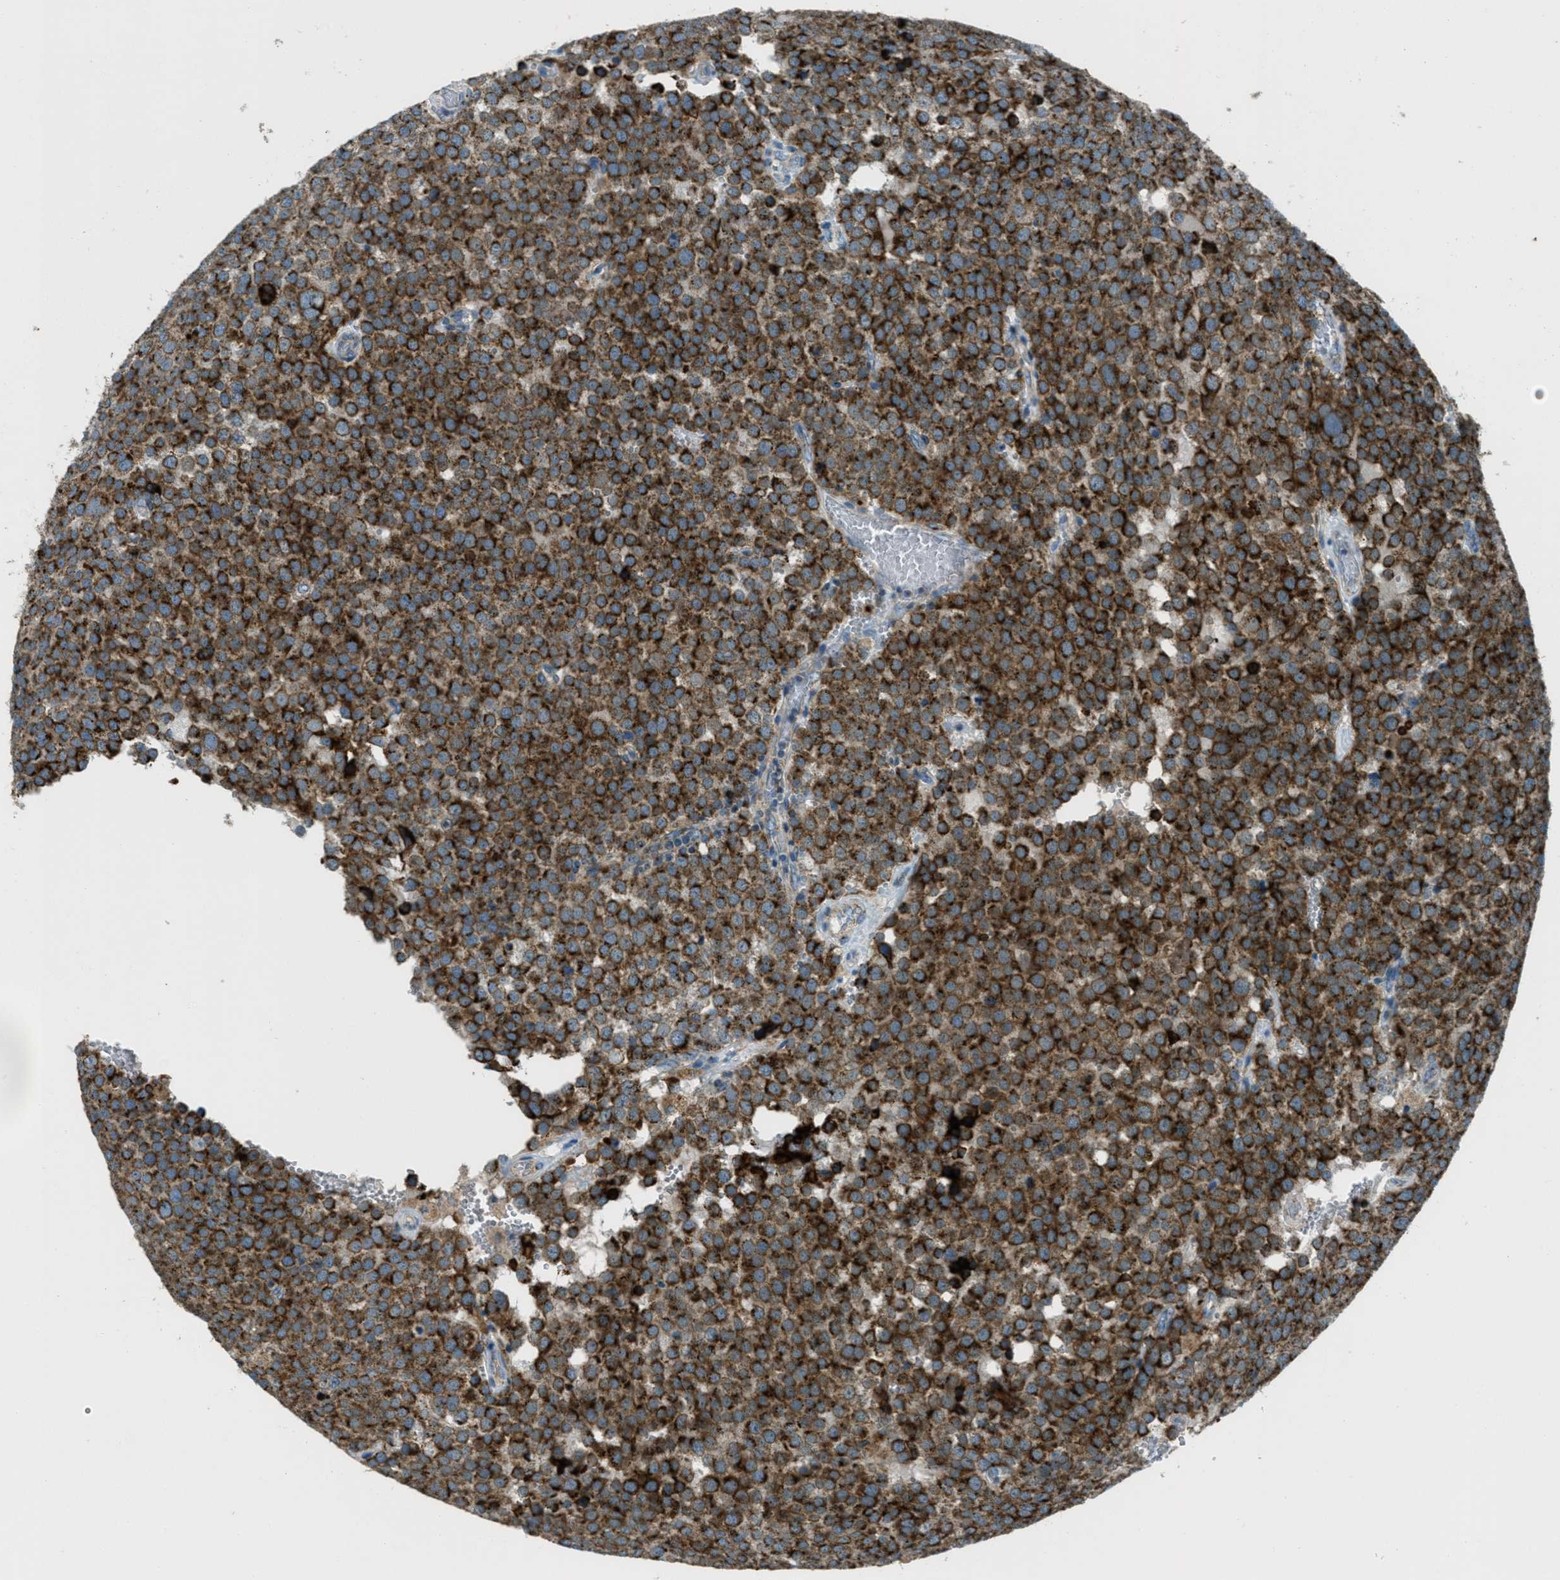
{"staining": {"intensity": "strong", "quantity": ">75%", "location": "cytoplasmic/membranous"}, "tissue": "testis cancer", "cell_type": "Tumor cells", "image_type": "cancer", "snomed": [{"axis": "morphology", "description": "Normal tissue, NOS"}, {"axis": "morphology", "description": "Seminoma, NOS"}, {"axis": "topography", "description": "Testis"}], "caption": "Immunohistochemistry histopathology image of human testis seminoma stained for a protein (brown), which demonstrates high levels of strong cytoplasmic/membranous staining in about >75% of tumor cells.", "gene": "BCKDK", "patient": {"sex": "male", "age": 71}}